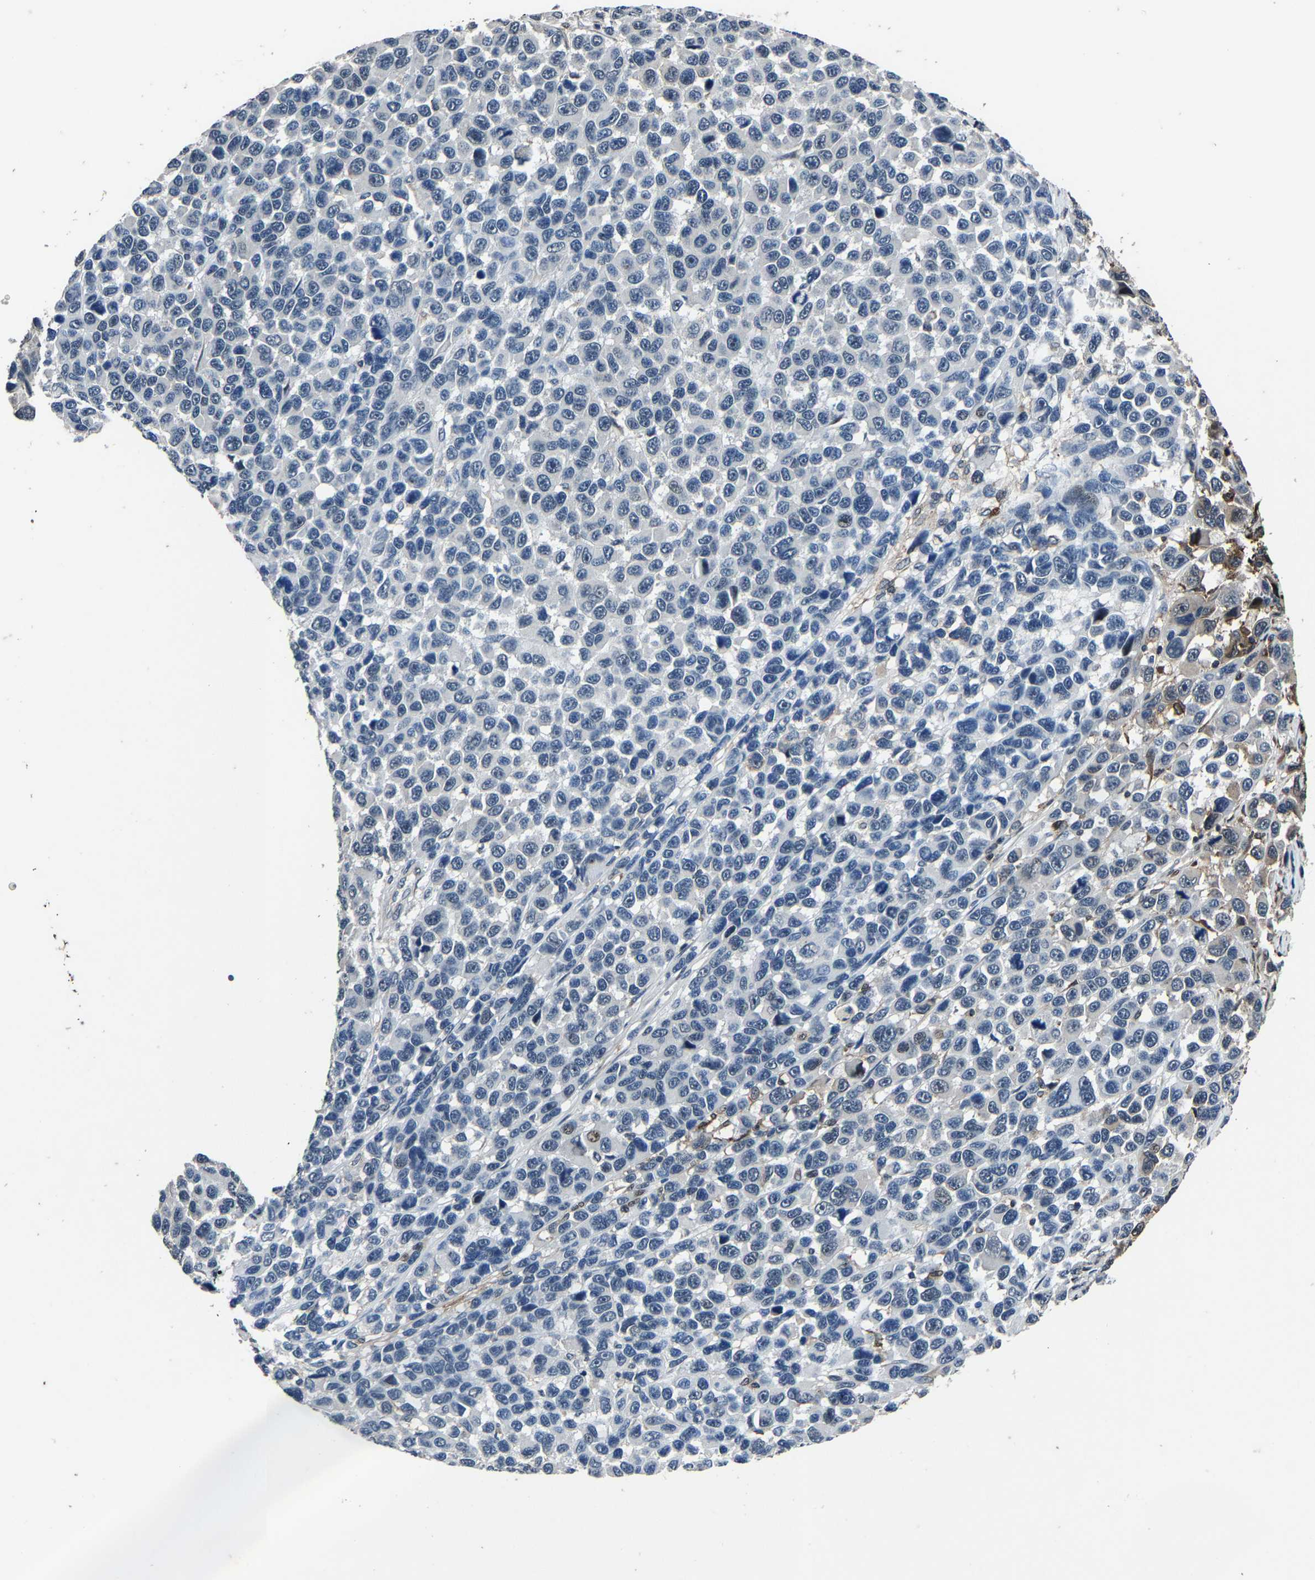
{"staining": {"intensity": "negative", "quantity": "none", "location": "none"}, "tissue": "melanoma", "cell_type": "Tumor cells", "image_type": "cancer", "snomed": [{"axis": "morphology", "description": "Malignant melanoma, NOS"}, {"axis": "topography", "description": "Skin"}], "caption": "A photomicrograph of melanoma stained for a protein reveals no brown staining in tumor cells.", "gene": "PCNX2", "patient": {"sex": "male", "age": 53}}